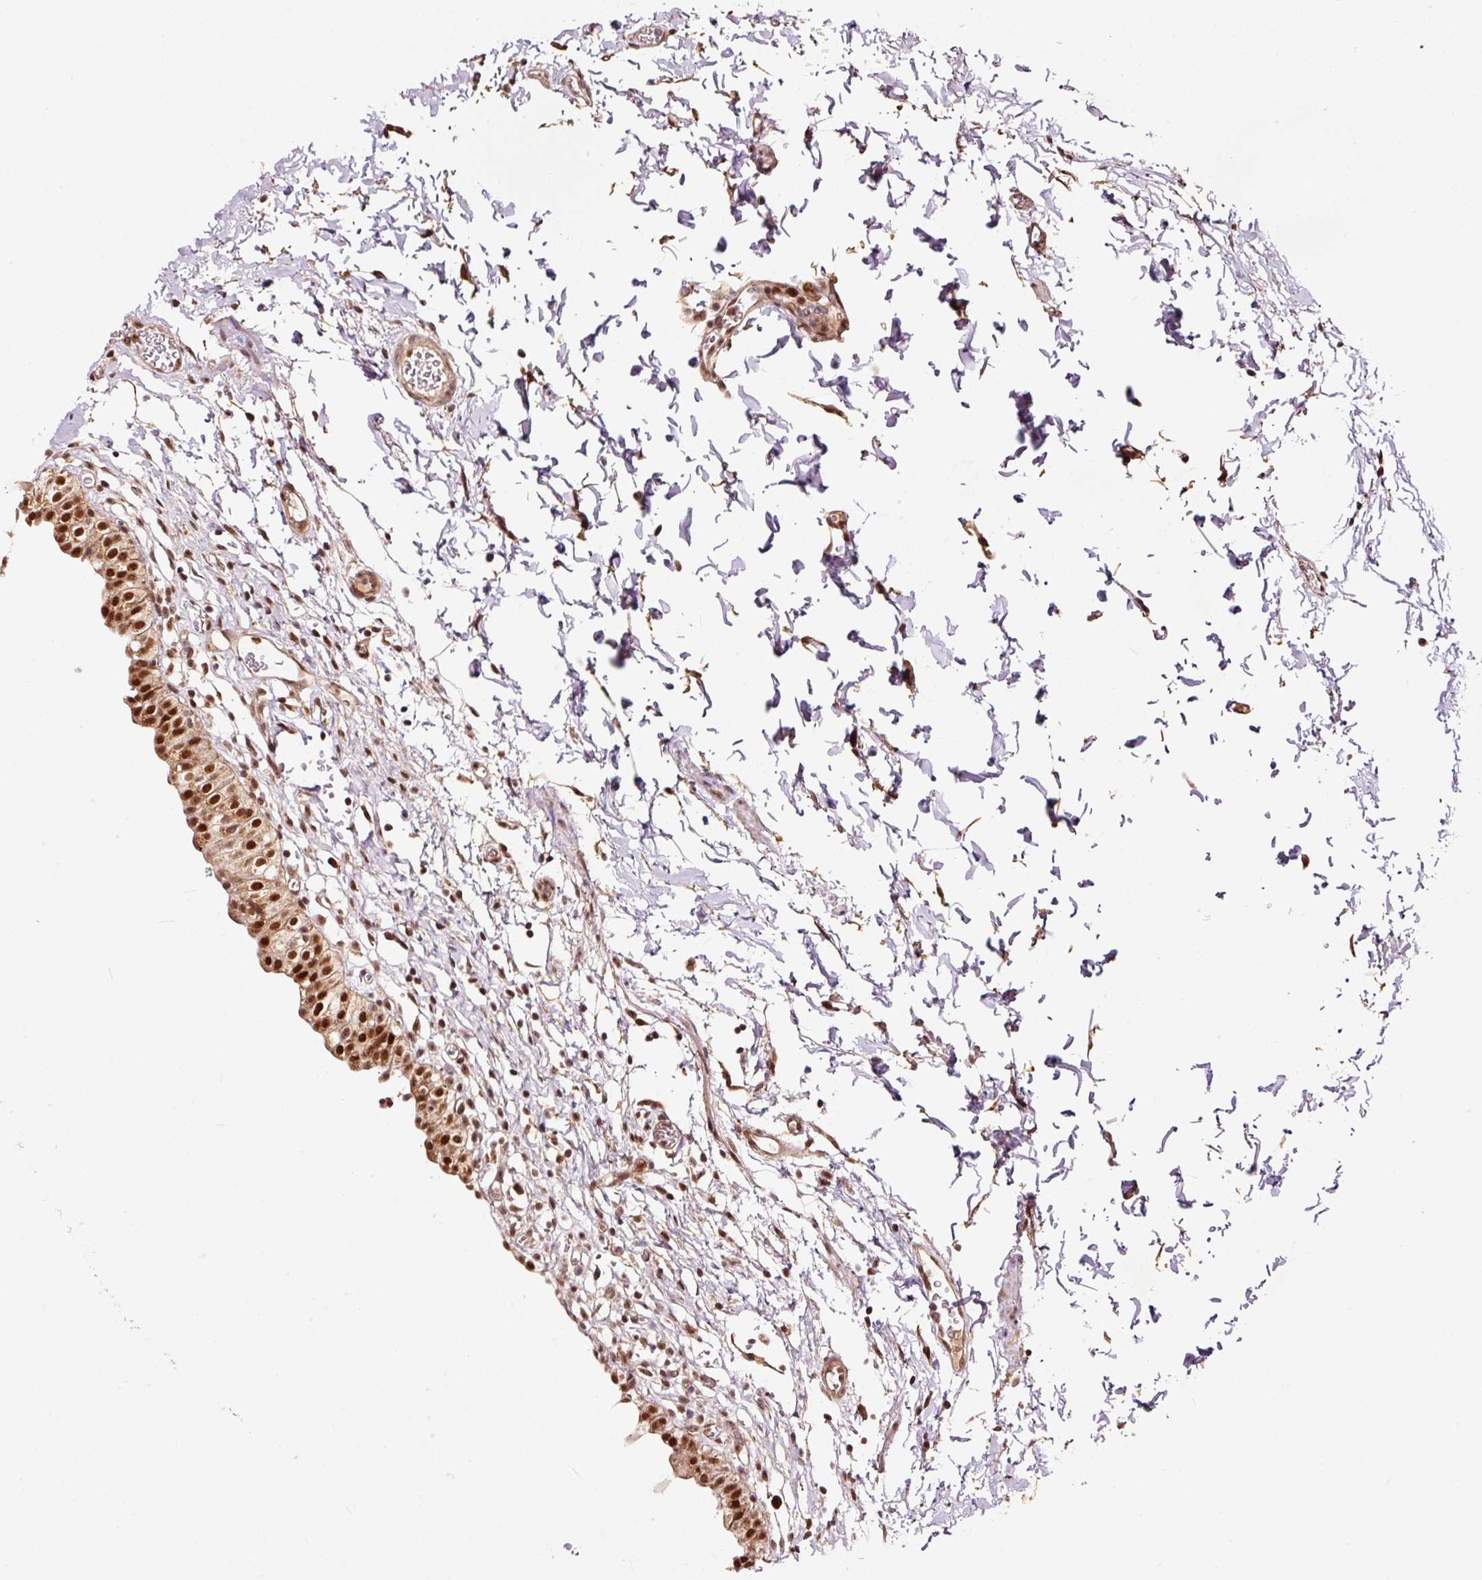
{"staining": {"intensity": "strong", "quantity": ">75%", "location": "nuclear"}, "tissue": "urinary bladder", "cell_type": "Urothelial cells", "image_type": "normal", "snomed": [{"axis": "morphology", "description": "Normal tissue, NOS"}, {"axis": "topography", "description": "Urinary bladder"}, {"axis": "topography", "description": "Peripheral nerve tissue"}], "caption": "This is a histology image of immunohistochemistry (IHC) staining of benign urinary bladder, which shows strong expression in the nuclear of urothelial cells.", "gene": "RFC4", "patient": {"sex": "male", "age": 55}}